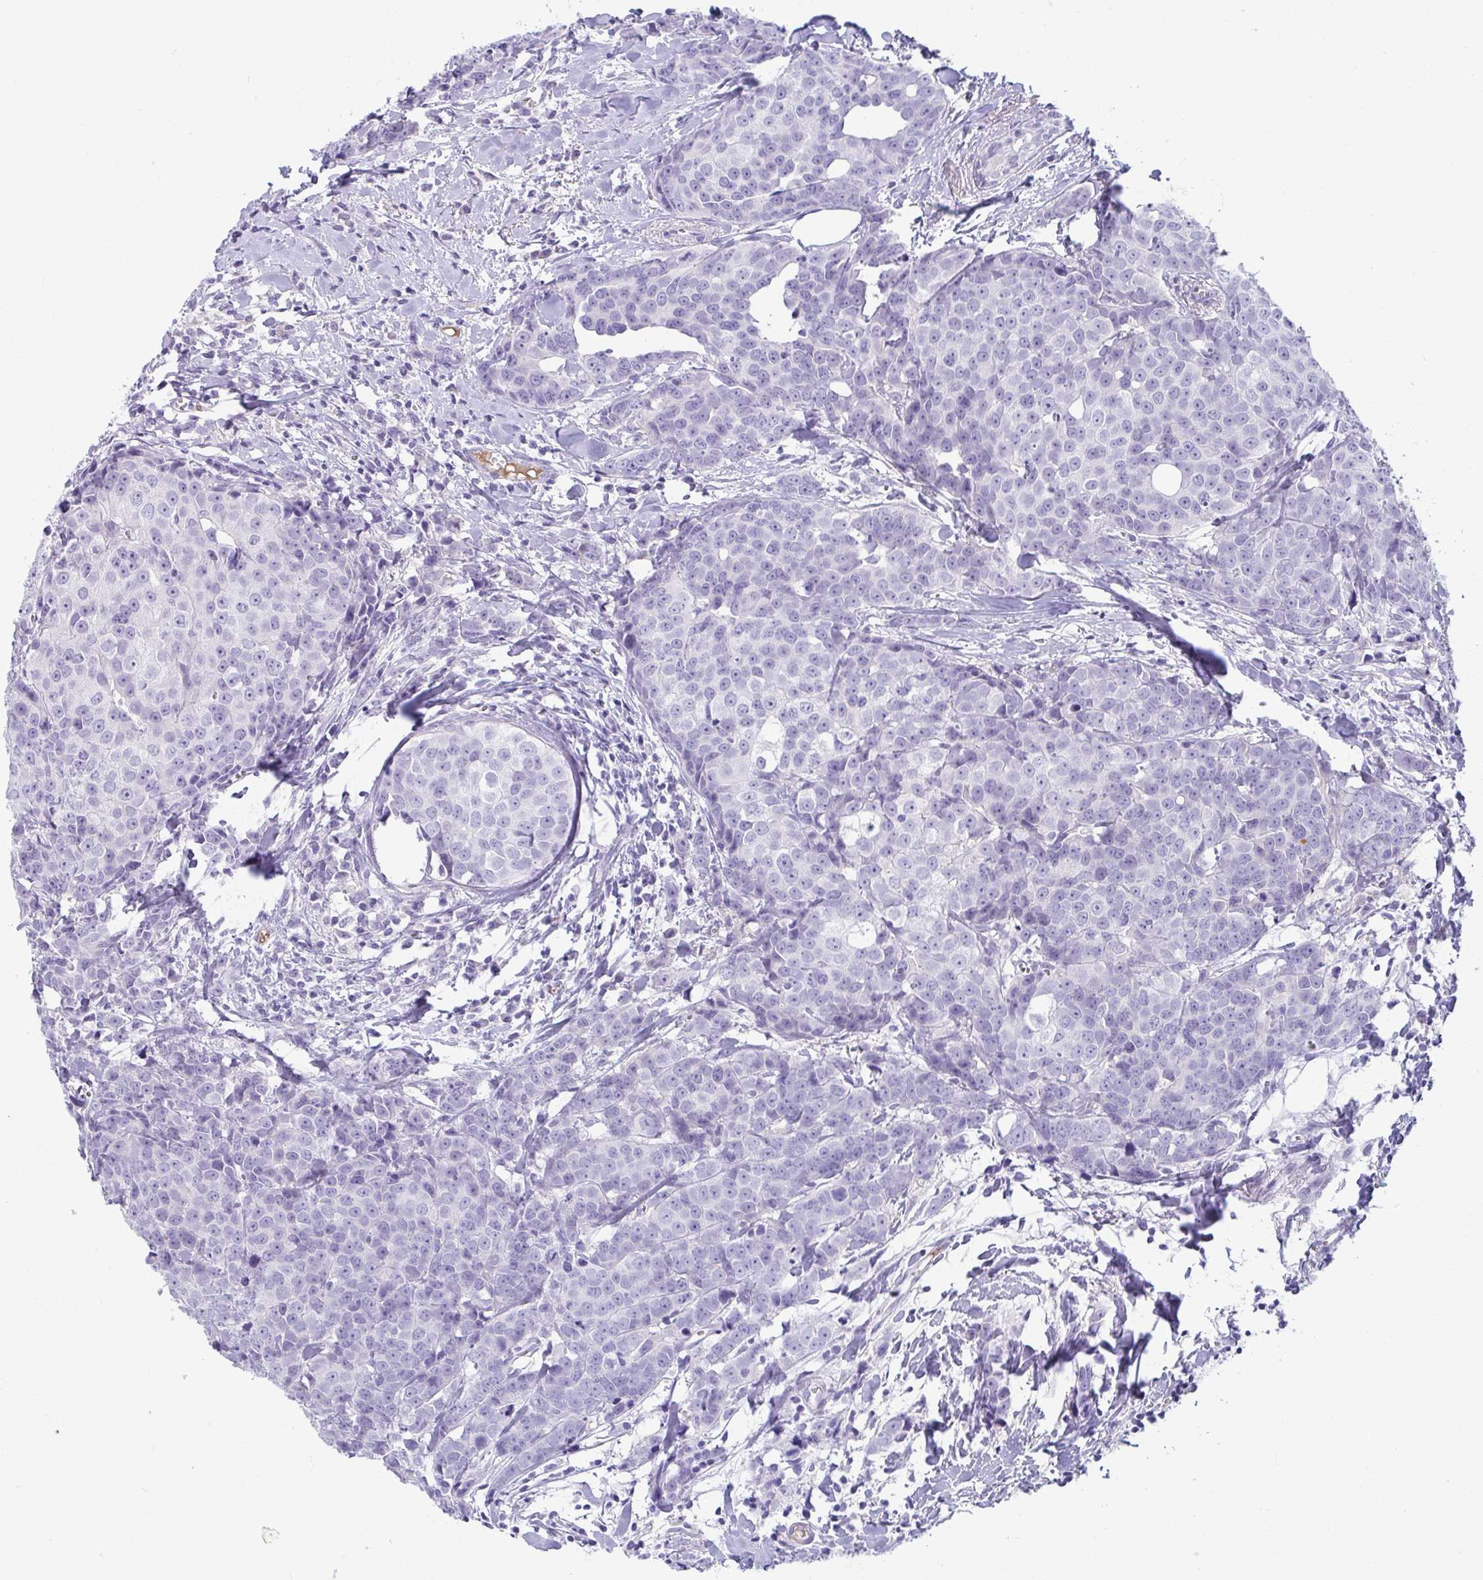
{"staining": {"intensity": "negative", "quantity": "none", "location": "none"}, "tissue": "breast cancer", "cell_type": "Tumor cells", "image_type": "cancer", "snomed": [{"axis": "morphology", "description": "Duct carcinoma"}, {"axis": "topography", "description": "Breast"}], "caption": "DAB immunohistochemical staining of intraductal carcinoma (breast) demonstrates no significant staining in tumor cells.", "gene": "NPY", "patient": {"sex": "female", "age": 80}}